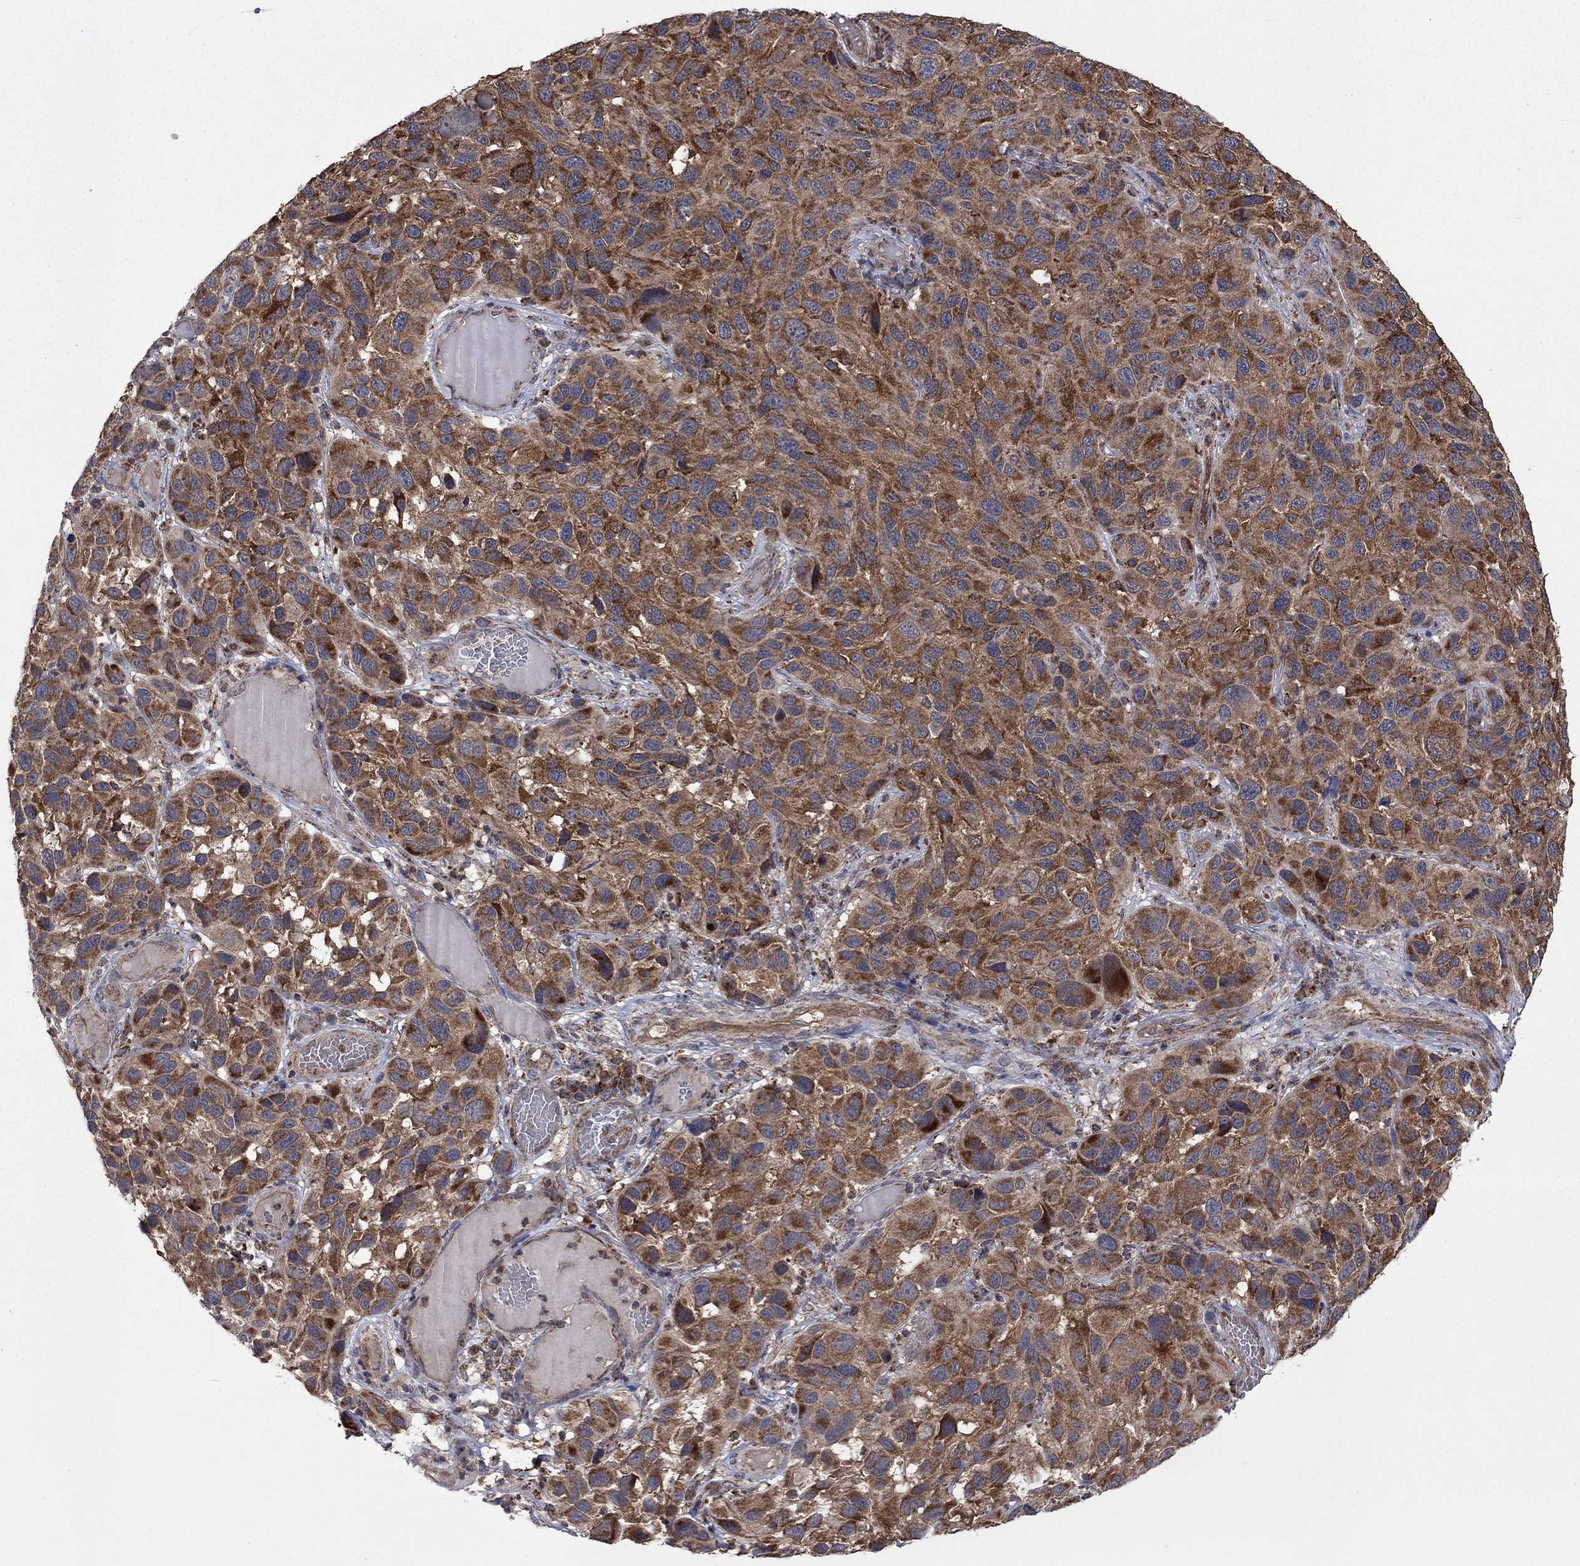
{"staining": {"intensity": "strong", "quantity": "25%-75%", "location": "cytoplasmic/membranous"}, "tissue": "melanoma", "cell_type": "Tumor cells", "image_type": "cancer", "snomed": [{"axis": "morphology", "description": "Malignant melanoma, NOS"}, {"axis": "topography", "description": "Skin"}], "caption": "Strong cytoplasmic/membranous staining for a protein is appreciated in about 25%-75% of tumor cells of melanoma using IHC.", "gene": "DPH1", "patient": {"sex": "male", "age": 53}}